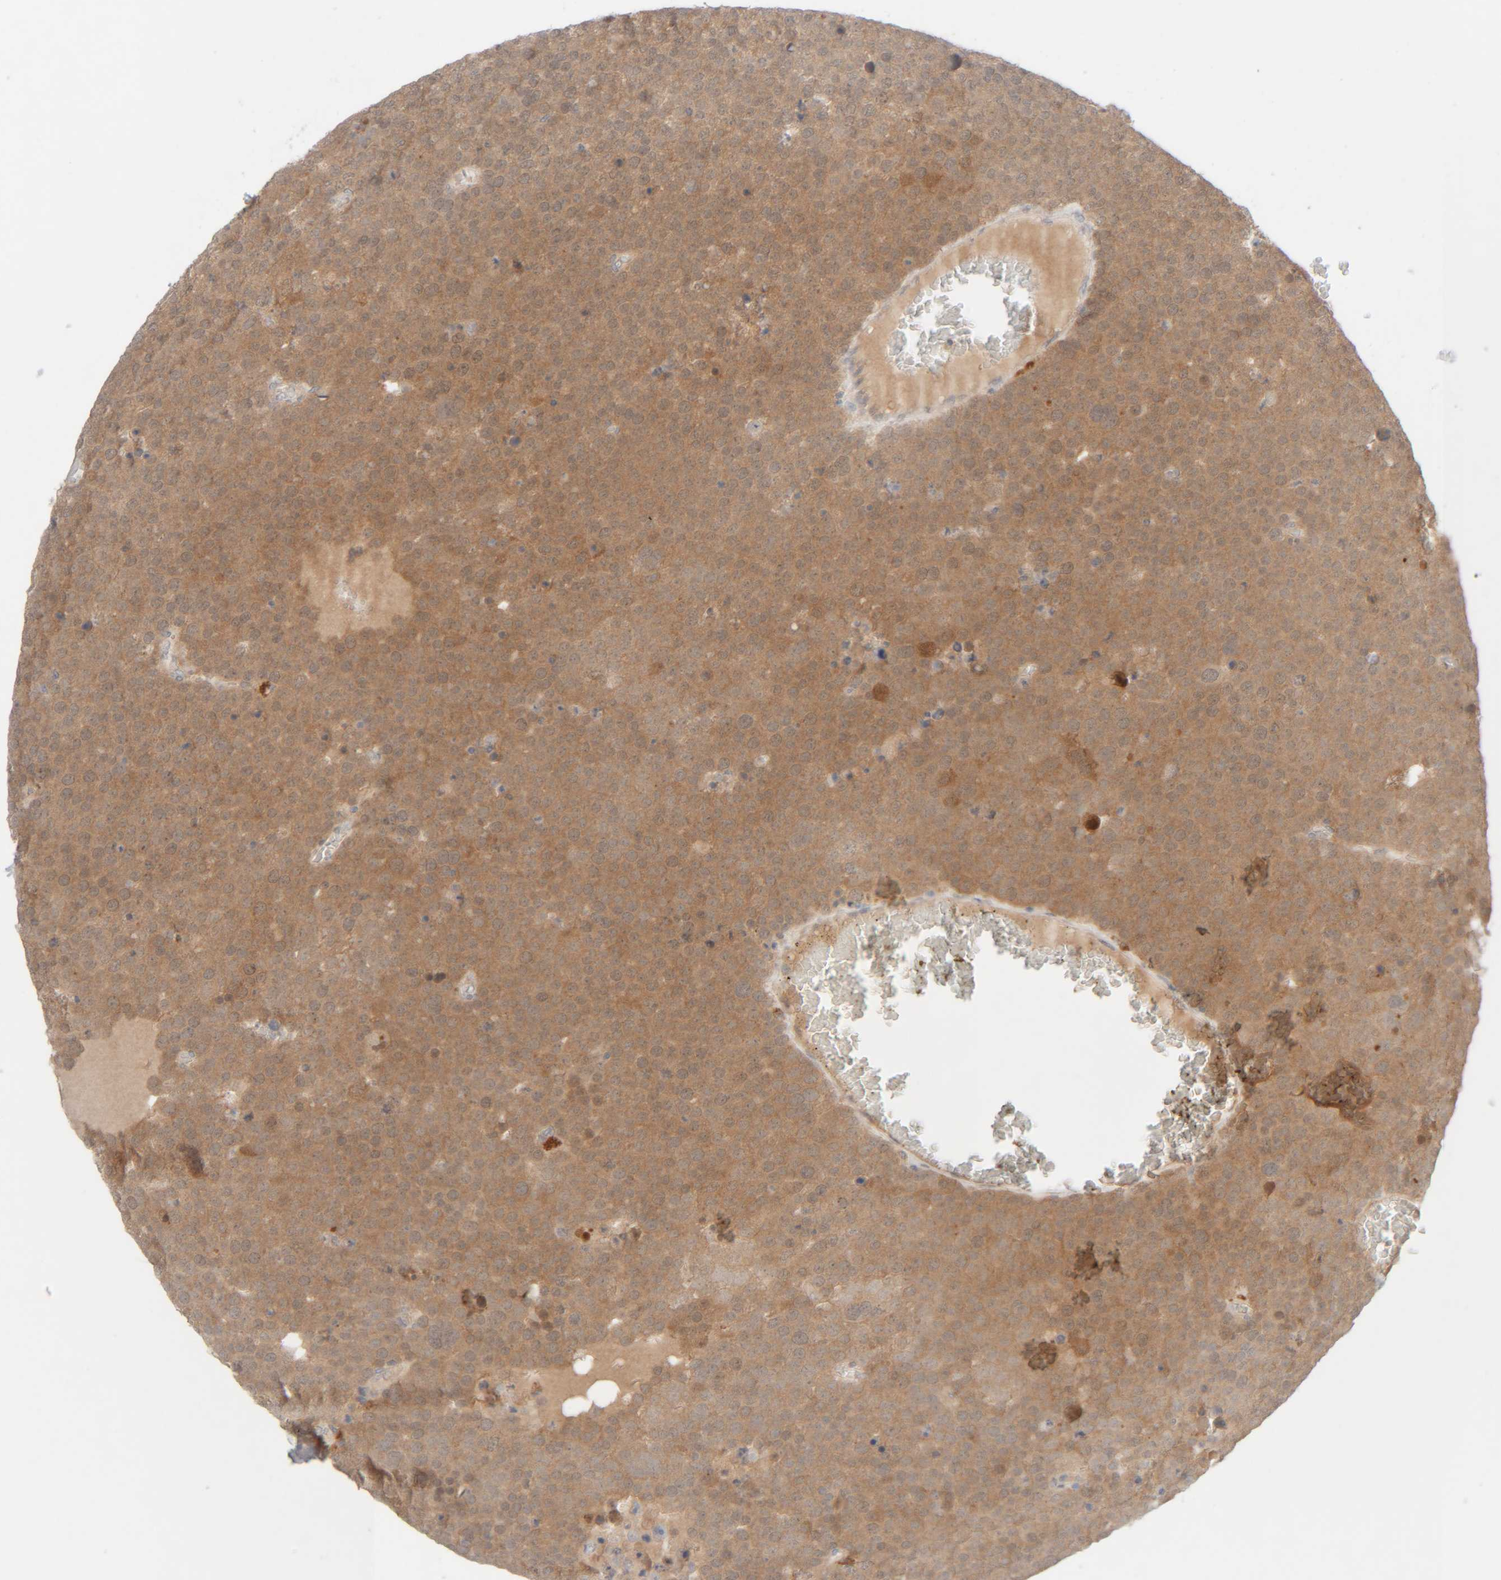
{"staining": {"intensity": "moderate", "quantity": ">75%", "location": "cytoplasmic/membranous"}, "tissue": "testis cancer", "cell_type": "Tumor cells", "image_type": "cancer", "snomed": [{"axis": "morphology", "description": "Seminoma, NOS"}, {"axis": "topography", "description": "Testis"}], "caption": "Protein staining of testis cancer tissue displays moderate cytoplasmic/membranous expression in about >75% of tumor cells.", "gene": "CHKA", "patient": {"sex": "male", "age": 71}}